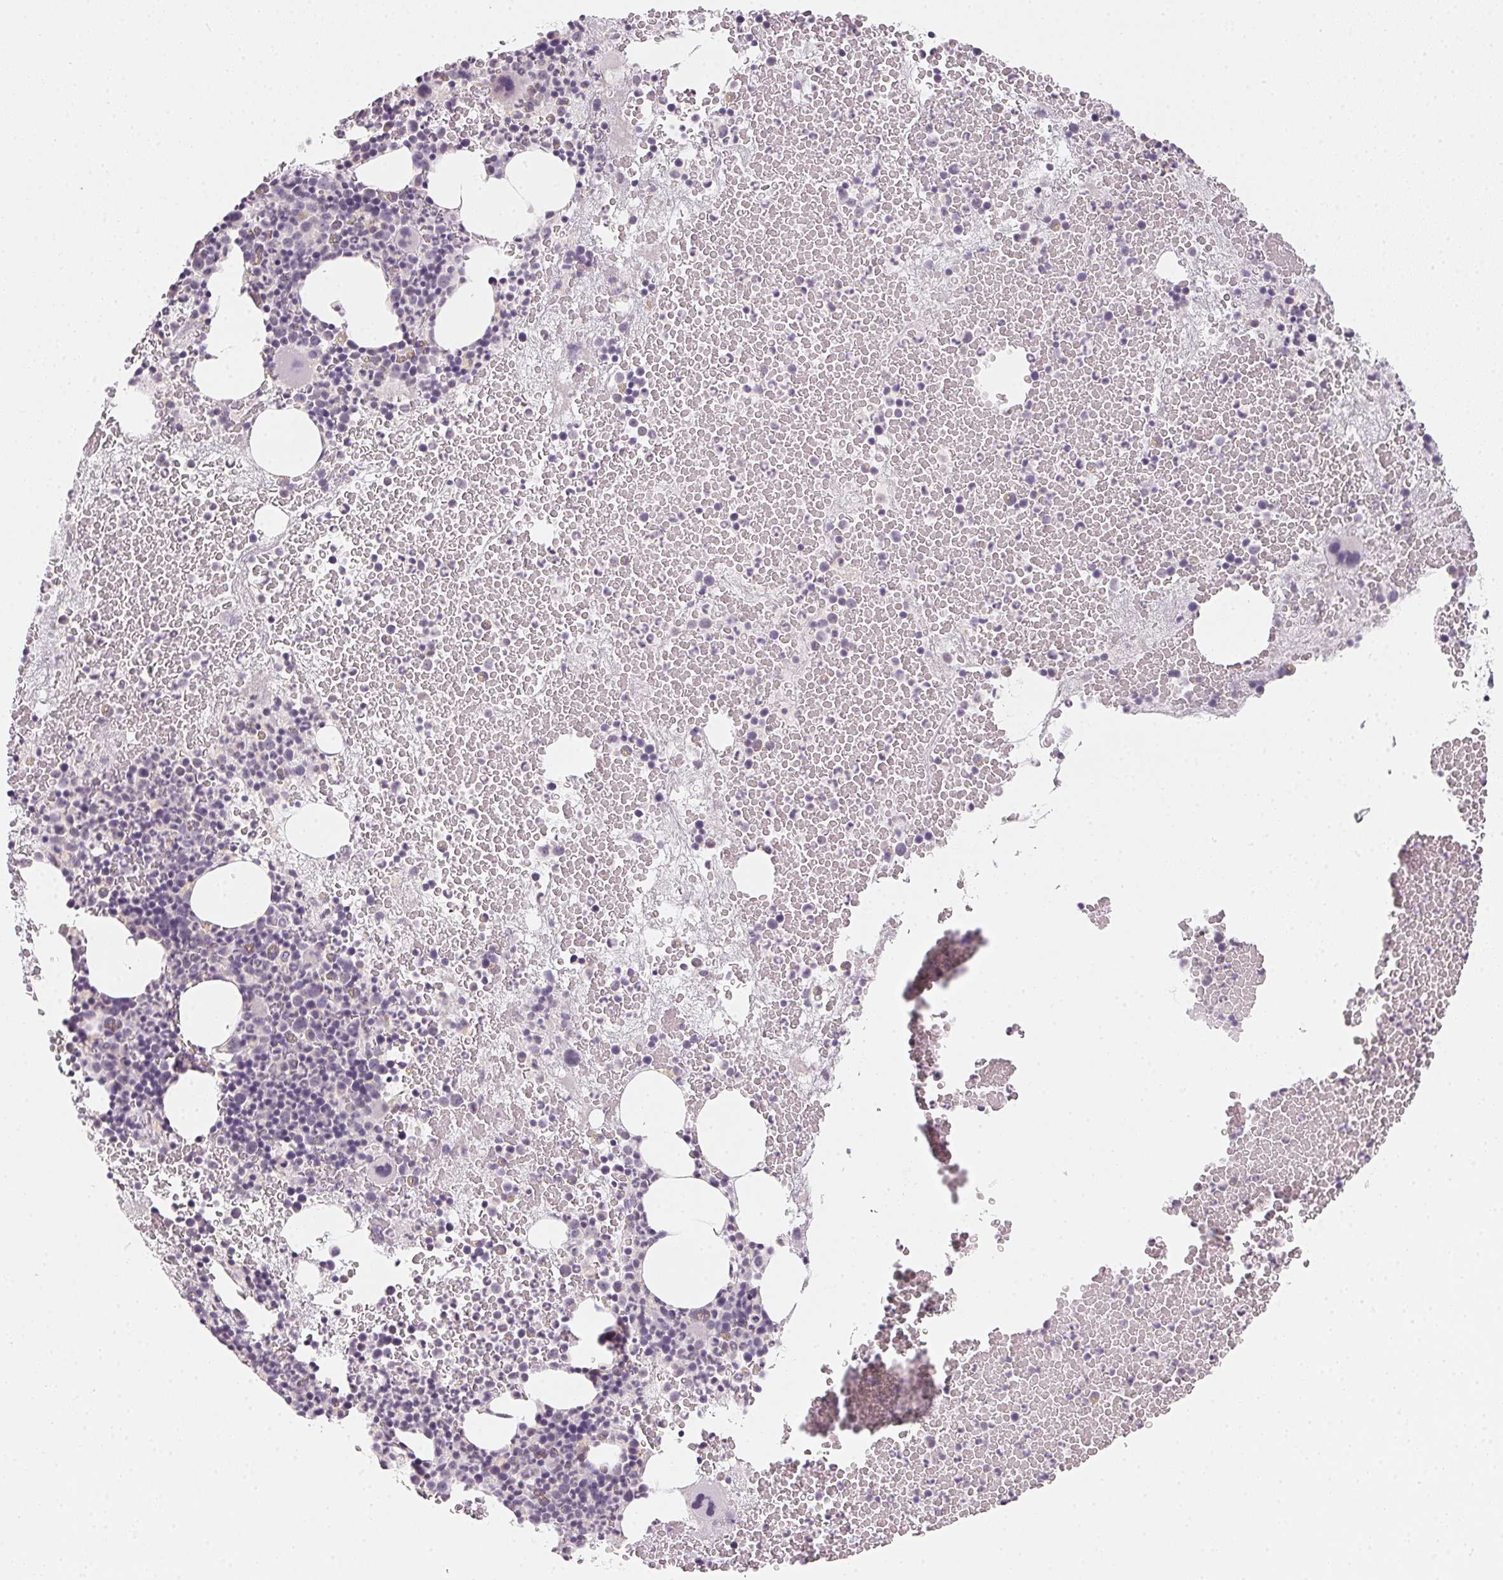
{"staining": {"intensity": "negative", "quantity": "none", "location": "none"}, "tissue": "bone marrow", "cell_type": "Hematopoietic cells", "image_type": "normal", "snomed": [{"axis": "morphology", "description": "Normal tissue, NOS"}, {"axis": "topography", "description": "Bone marrow"}], "caption": "DAB immunohistochemical staining of unremarkable bone marrow demonstrates no significant positivity in hematopoietic cells.", "gene": "SLC6A18", "patient": {"sex": "male", "age": 44}}